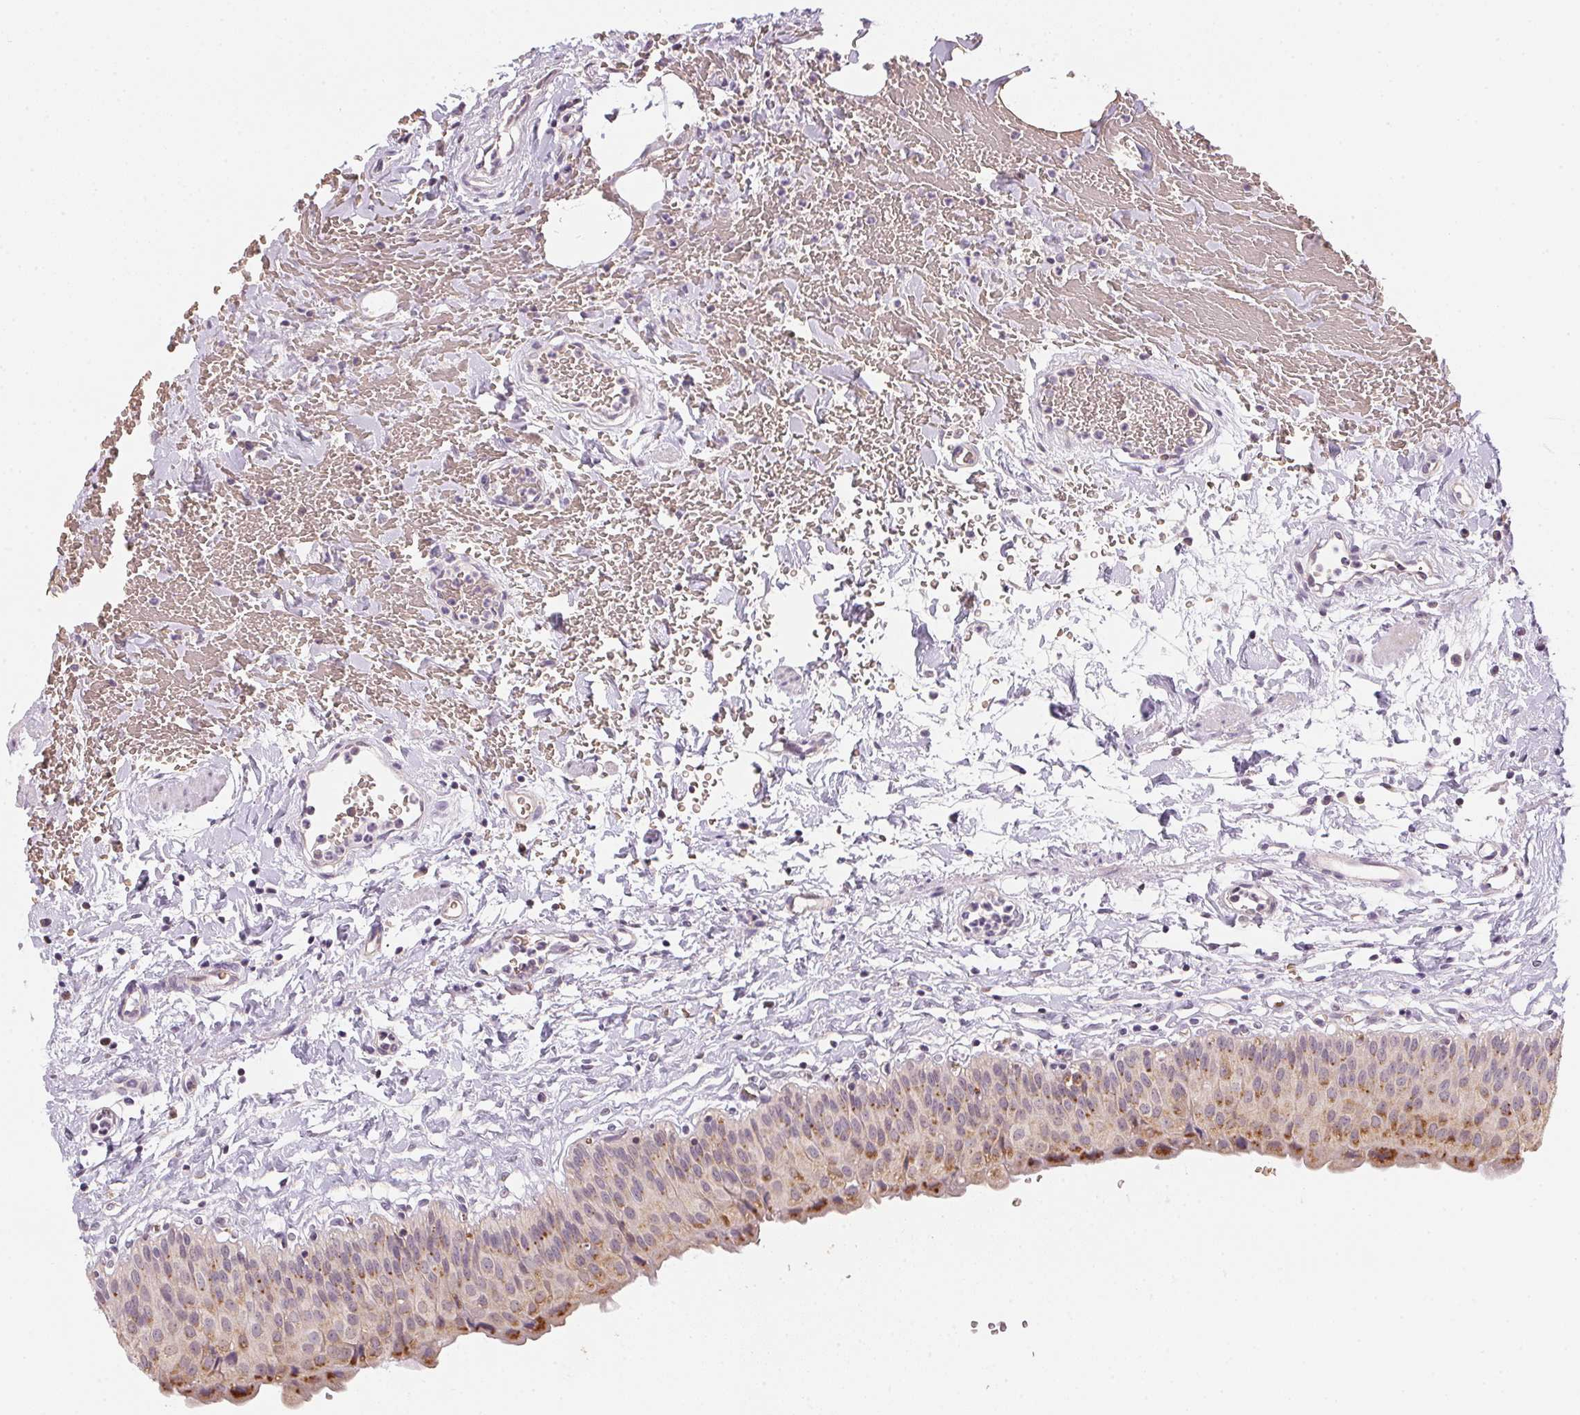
{"staining": {"intensity": "moderate", "quantity": "25%-75%", "location": "cytoplasmic/membranous"}, "tissue": "urinary bladder", "cell_type": "Urothelial cells", "image_type": "normal", "snomed": [{"axis": "morphology", "description": "Normal tissue, NOS"}, {"axis": "topography", "description": "Urinary bladder"}], "caption": "This photomicrograph demonstrates immunohistochemistry staining of unremarkable human urinary bladder, with medium moderate cytoplasmic/membranous expression in approximately 25%-75% of urothelial cells.", "gene": "METTL13", "patient": {"sex": "male", "age": 55}}